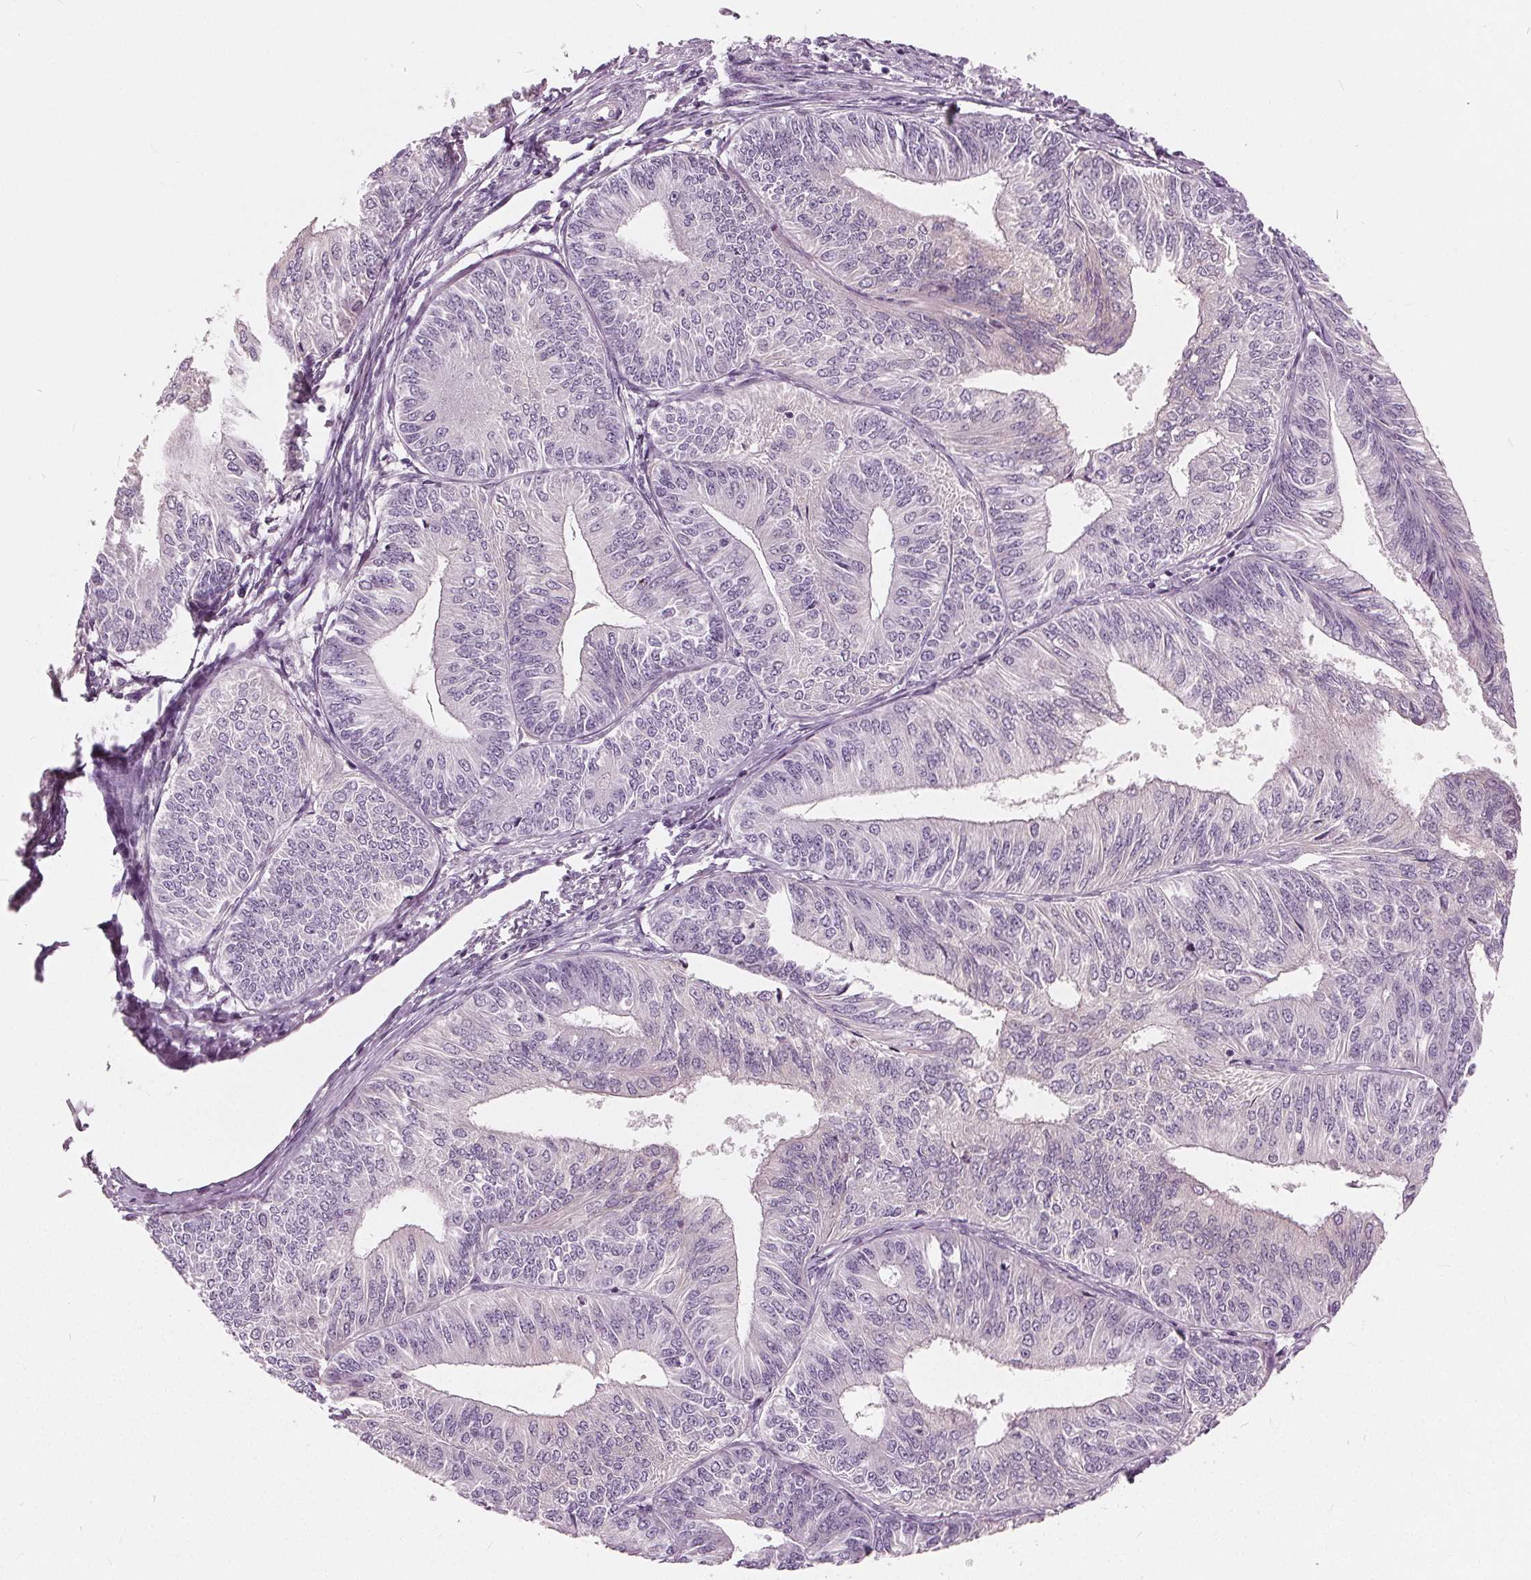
{"staining": {"intensity": "negative", "quantity": "none", "location": "none"}, "tissue": "endometrial cancer", "cell_type": "Tumor cells", "image_type": "cancer", "snomed": [{"axis": "morphology", "description": "Adenocarcinoma, NOS"}, {"axis": "topography", "description": "Endometrium"}], "caption": "This is an IHC histopathology image of human endometrial cancer. There is no positivity in tumor cells.", "gene": "LHFPL7", "patient": {"sex": "female", "age": 58}}